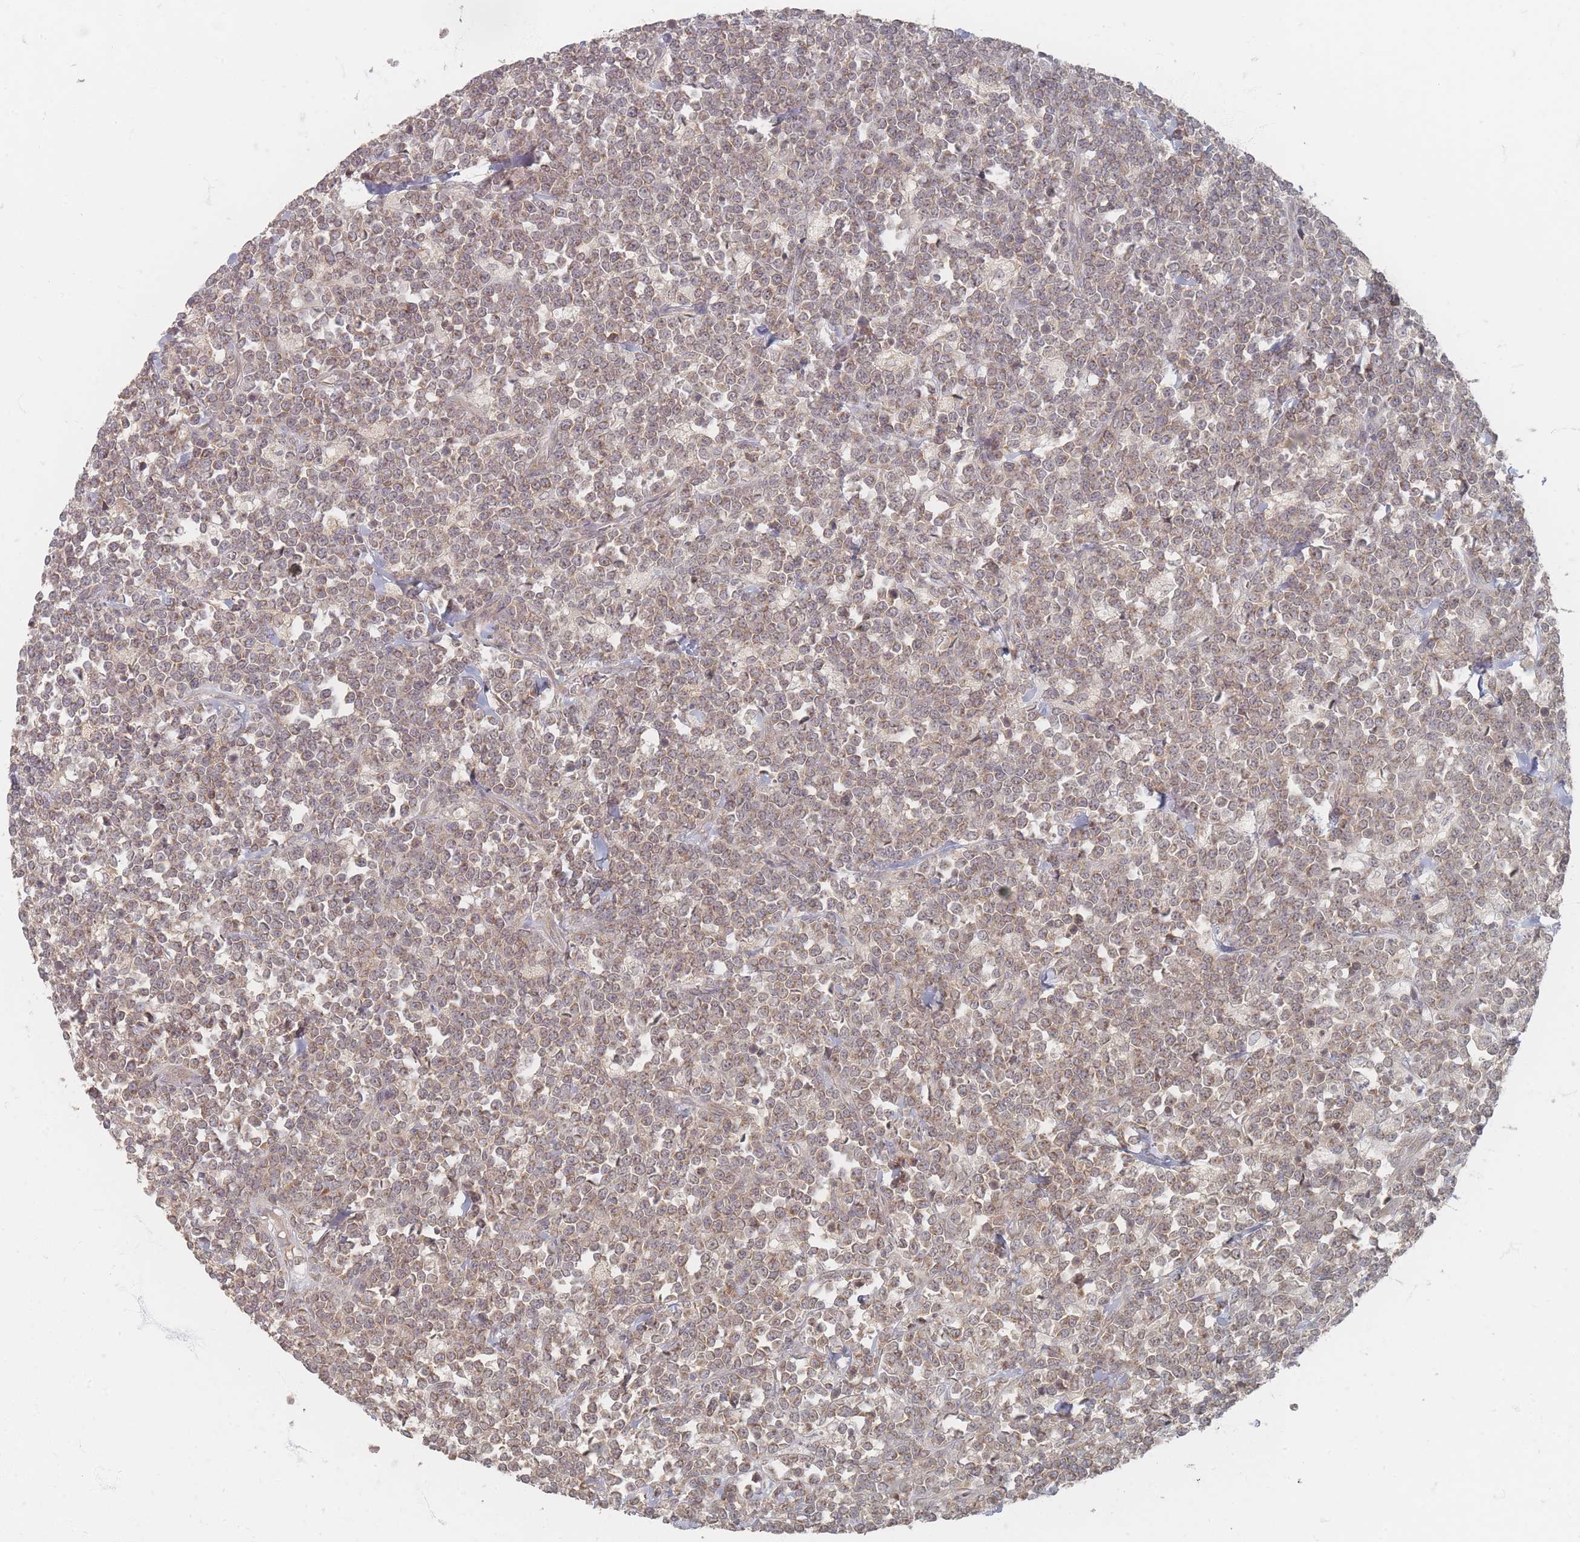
{"staining": {"intensity": "weak", "quantity": ">75%", "location": "cytoplasmic/membranous"}, "tissue": "lymphoma", "cell_type": "Tumor cells", "image_type": "cancer", "snomed": [{"axis": "morphology", "description": "Malignant lymphoma, non-Hodgkin's type, High grade"}, {"axis": "topography", "description": "Small intestine"}], "caption": "This image demonstrates immunohistochemistry staining of lymphoma, with low weak cytoplasmic/membranous staining in approximately >75% of tumor cells.", "gene": "GLE1", "patient": {"sex": "male", "age": 8}}